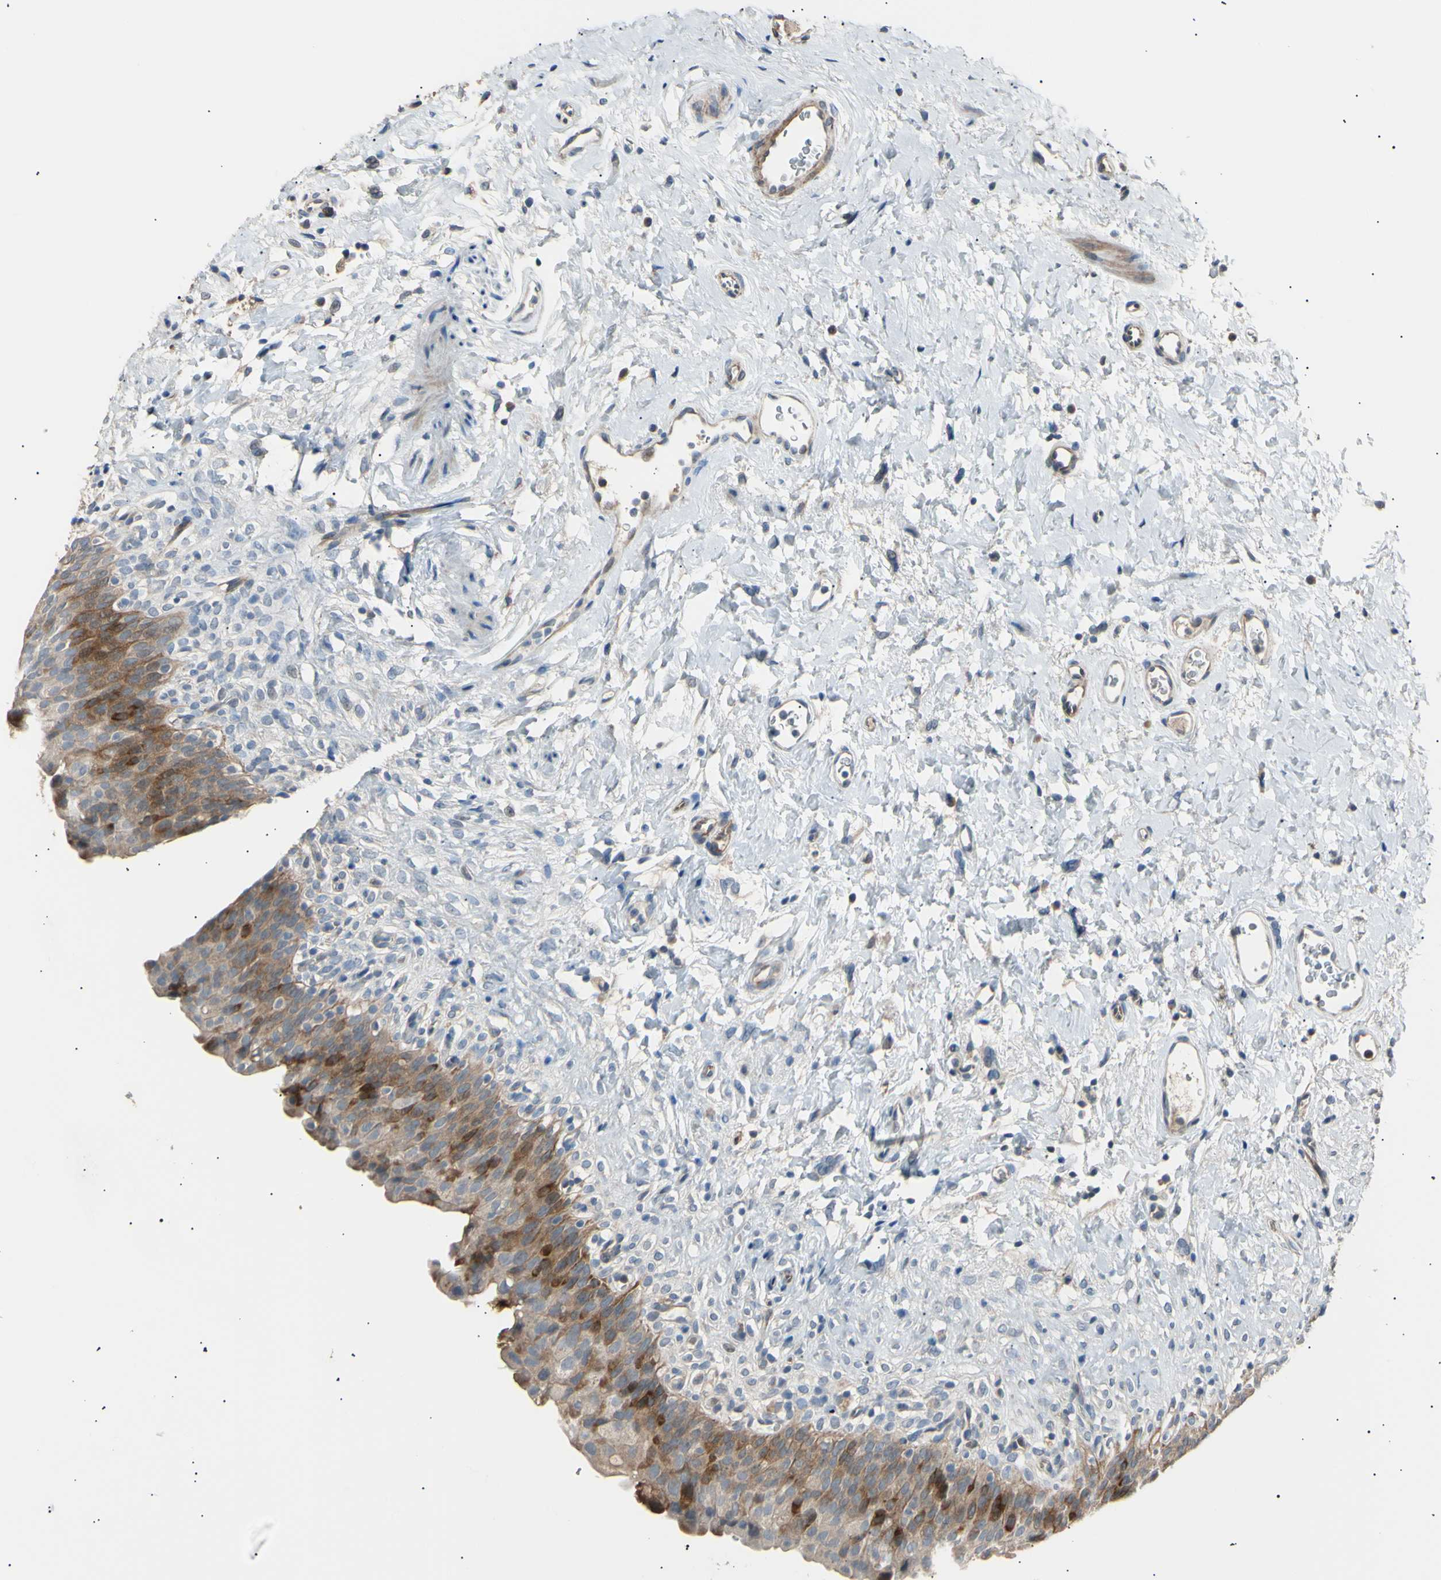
{"staining": {"intensity": "moderate", "quantity": ">75%", "location": "cytoplasmic/membranous,nuclear"}, "tissue": "urinary bladder", "cell_type": "Urothelial cells", "image_type": "normal", "snomed": [{"axis": "morphology", "description": "Normal tissue, NOS"}, {"axis": "topography", "description": "Urinary bladder"}], "caption": "Immunohistochemical staining of unremarkable urinary bladder demonstrates medium levels of moderate cytoplasmic/membranous,nuclear staining in approximately >75% of urothelial cells. The staining was performed using DAB, with brown indicating positive protein expression. Nuclei are stained blue with hematoxylin.", "gene": "LDLR", "patient": {"sex": "female", "age": 79}}